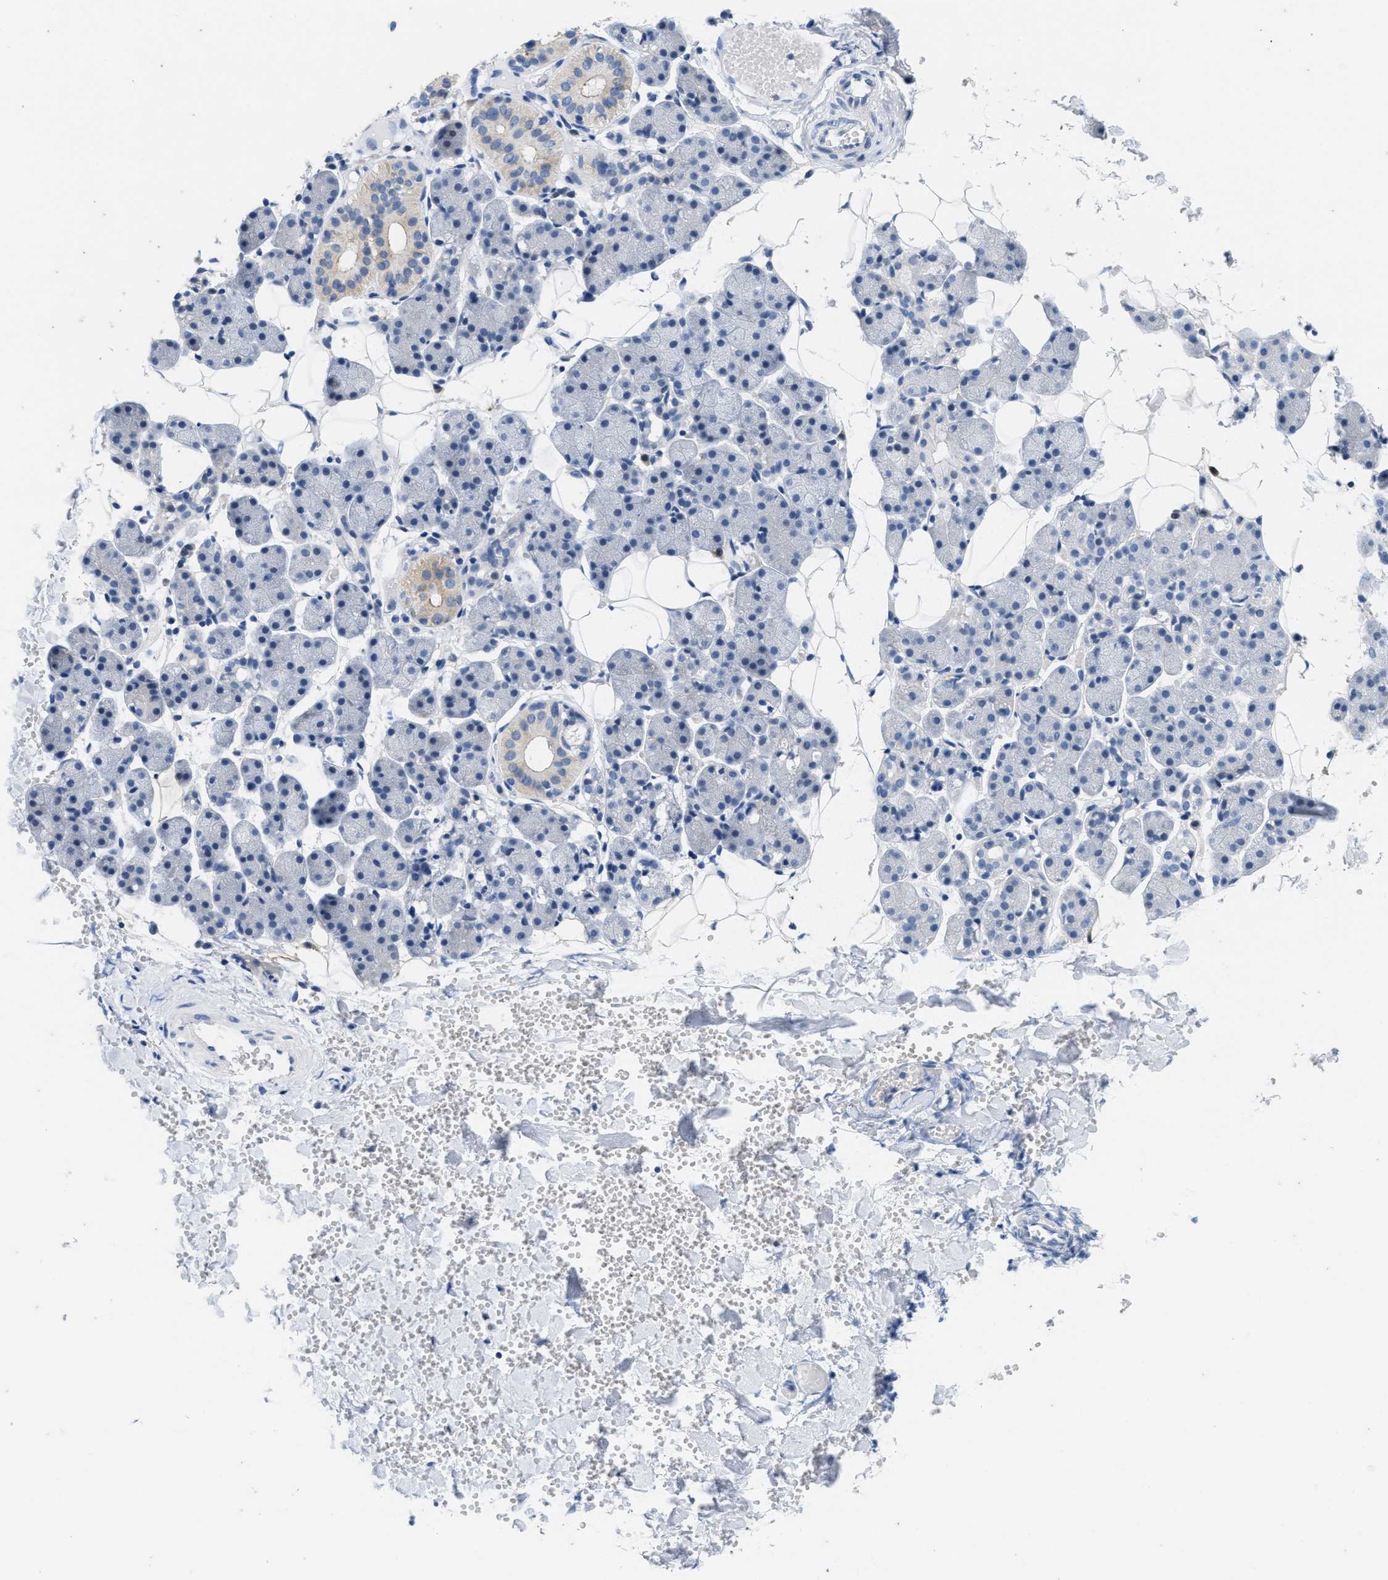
{"staining": {"intensity": "negative", "quantity": "none", "location": "none"}, "tissue": "salivary gland", "cell_type": "Glandular cells", "image_type": "normal", "snomed": [{"axis": "morphology", "description": "Normal tissue, NOS"}, {"axis": "topography", "description": "Salivary gland"}], "caption": "High power microscopy photomicrograph of an immunohistochemistry micrograph of benign salivary gland, revealing no significant positivity in glandular cells.", "gene": "ABCB11", "patient": {"sex": "female", "age": 33}}